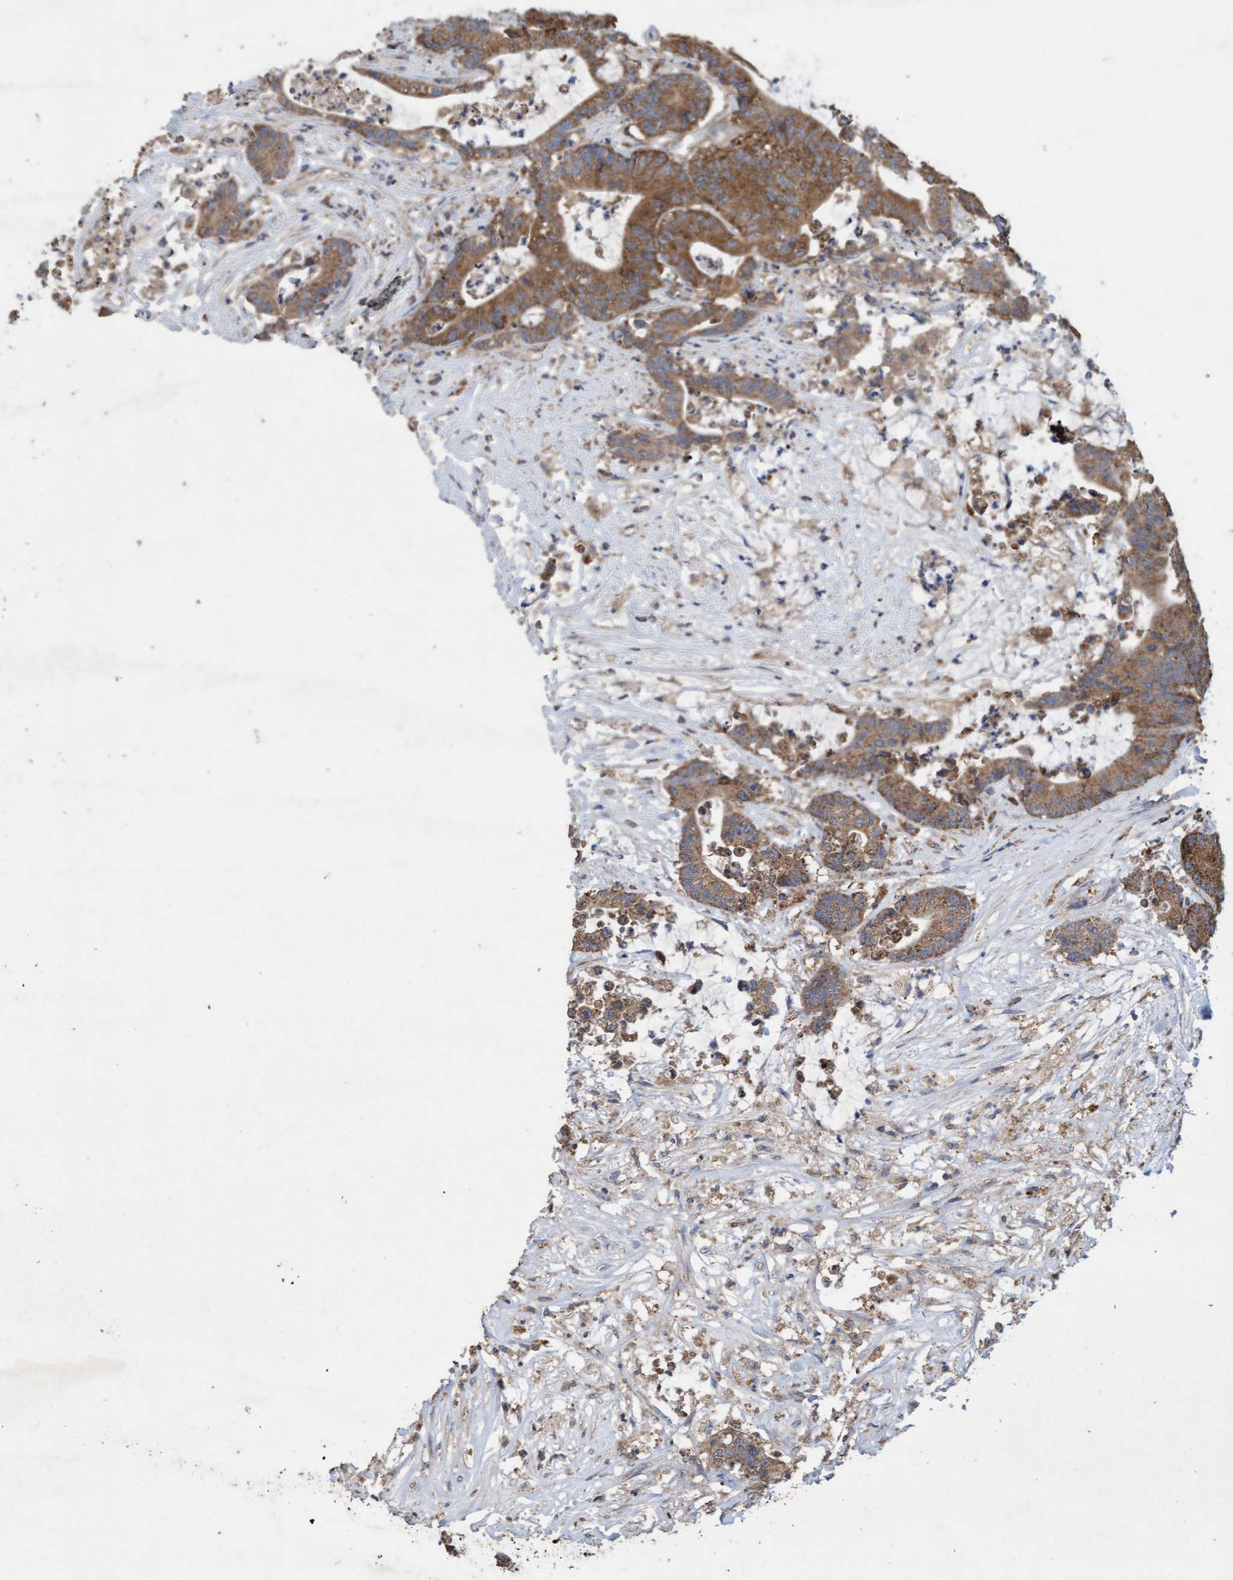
{"staining": {"intensity": "moderate", "quantity": ">75%", "location": "cytoplasmic/membranous"}, "tissue": "colorectal cancer", "cell_type": "Tumor cells", "image_type": "cancer", "snomed": [{"axis": "morphology", "description": "Adenocarcinoma, NOS"}, {"axis": "topography", "description": "Colon"}], "caption": "Brown immunohistochemical staining in human colorectal adenocarcinoma reveals moderate cytoplasmic/membranous expression in approximately >75% of tumor cells. The staining was performed using DAB (3,3'-diaminobenzidine) to visualize the protein expression in brown, while the nuclei were stained in blue with hematoxylin (Magnification: 20x).", "gene": "ATPAF2", "patient": {"sex": "female", "age": 84}}